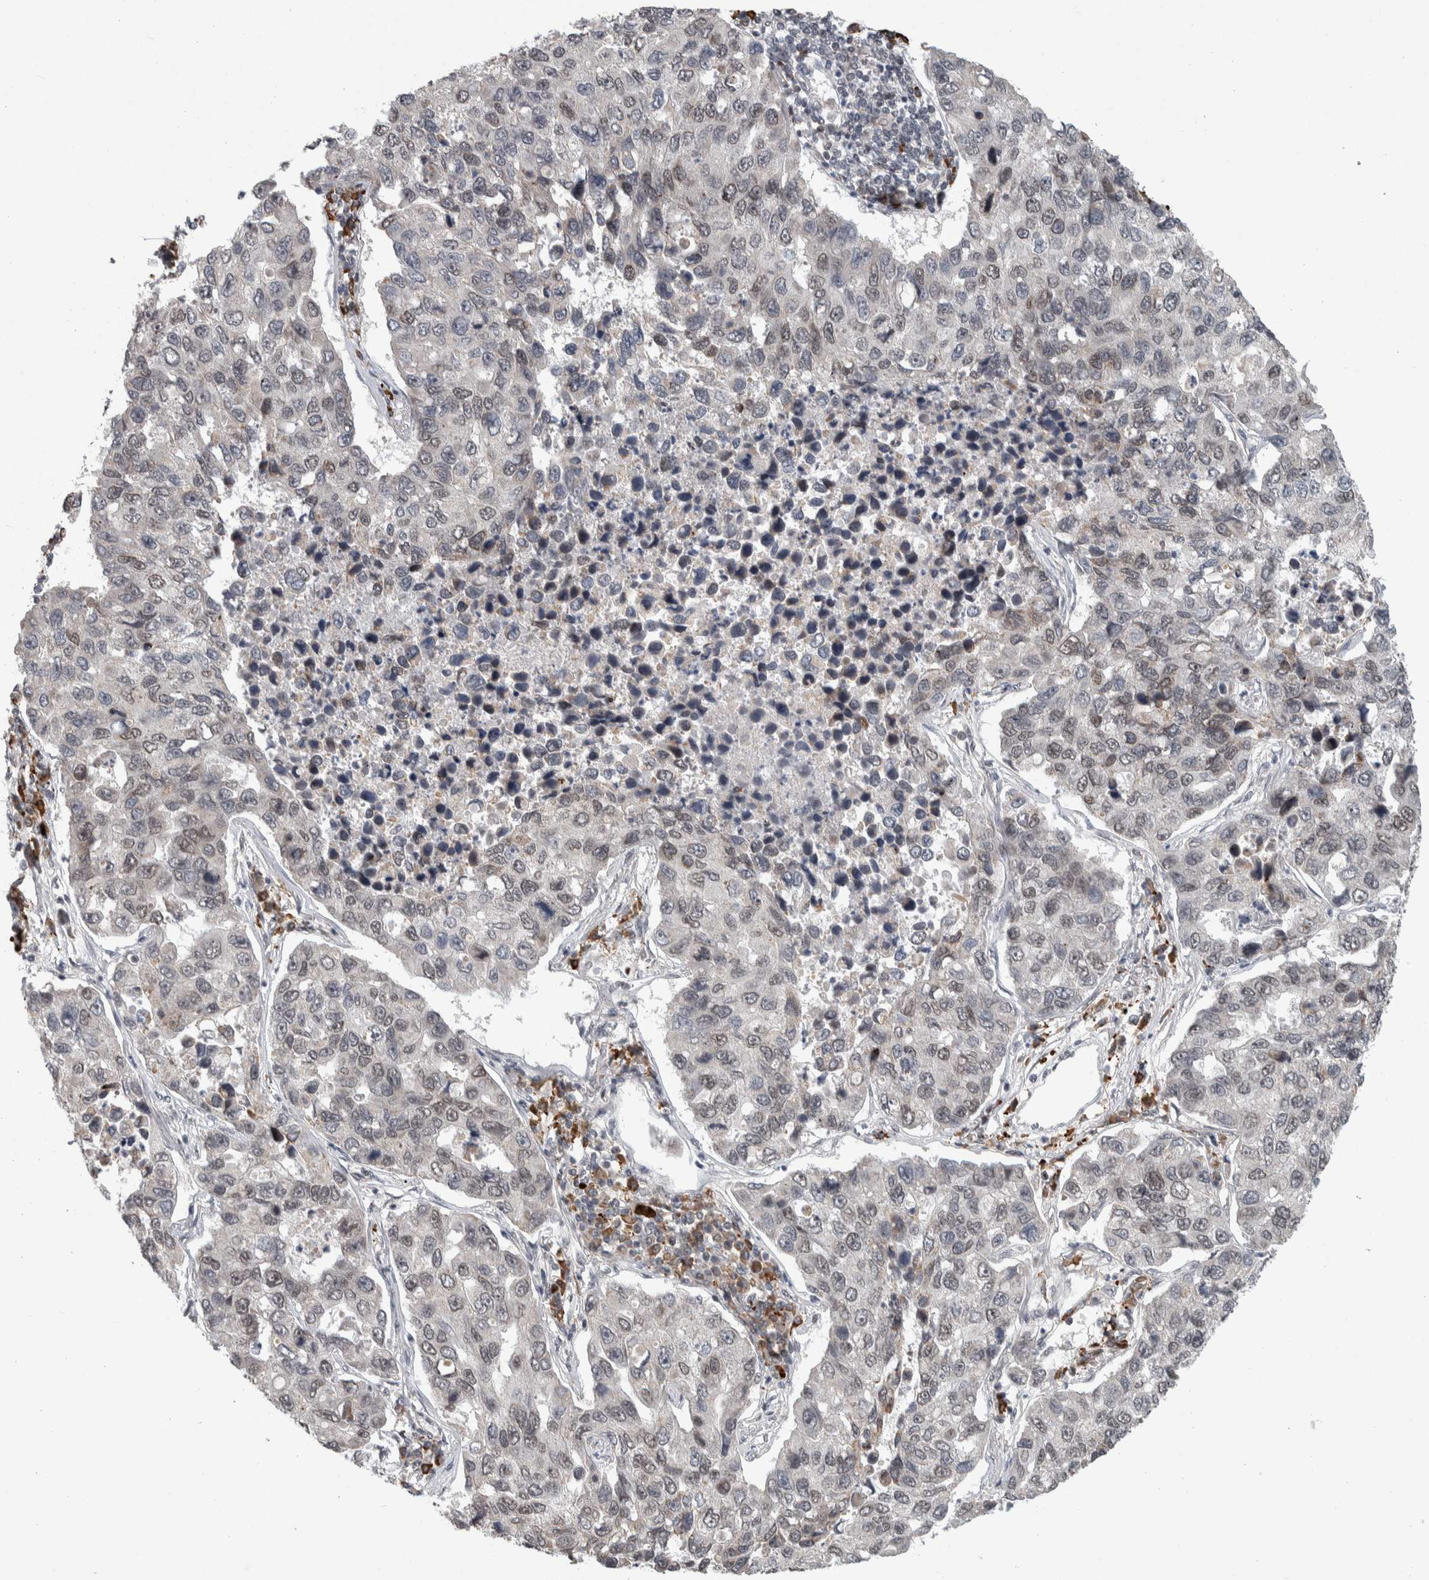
{"staining": {"intensity": "weak", "quantity": "<25%", "location": "nuclear"}, "tissue": "lung cancer", "cell_type": "Tumor cells", "image_type": "cancer", "snomed": [{"axis": "morphology", "description": "Adenocarcinoma, NOS"}, {"axis": "topography", "description": "Lung"}], "caption": "Protein analysis of adenocarcinoma (lung) displays no significant staining in tumor cells.", "gene": "ZNF592", "patient": {"sex": "male", "age": 64}}